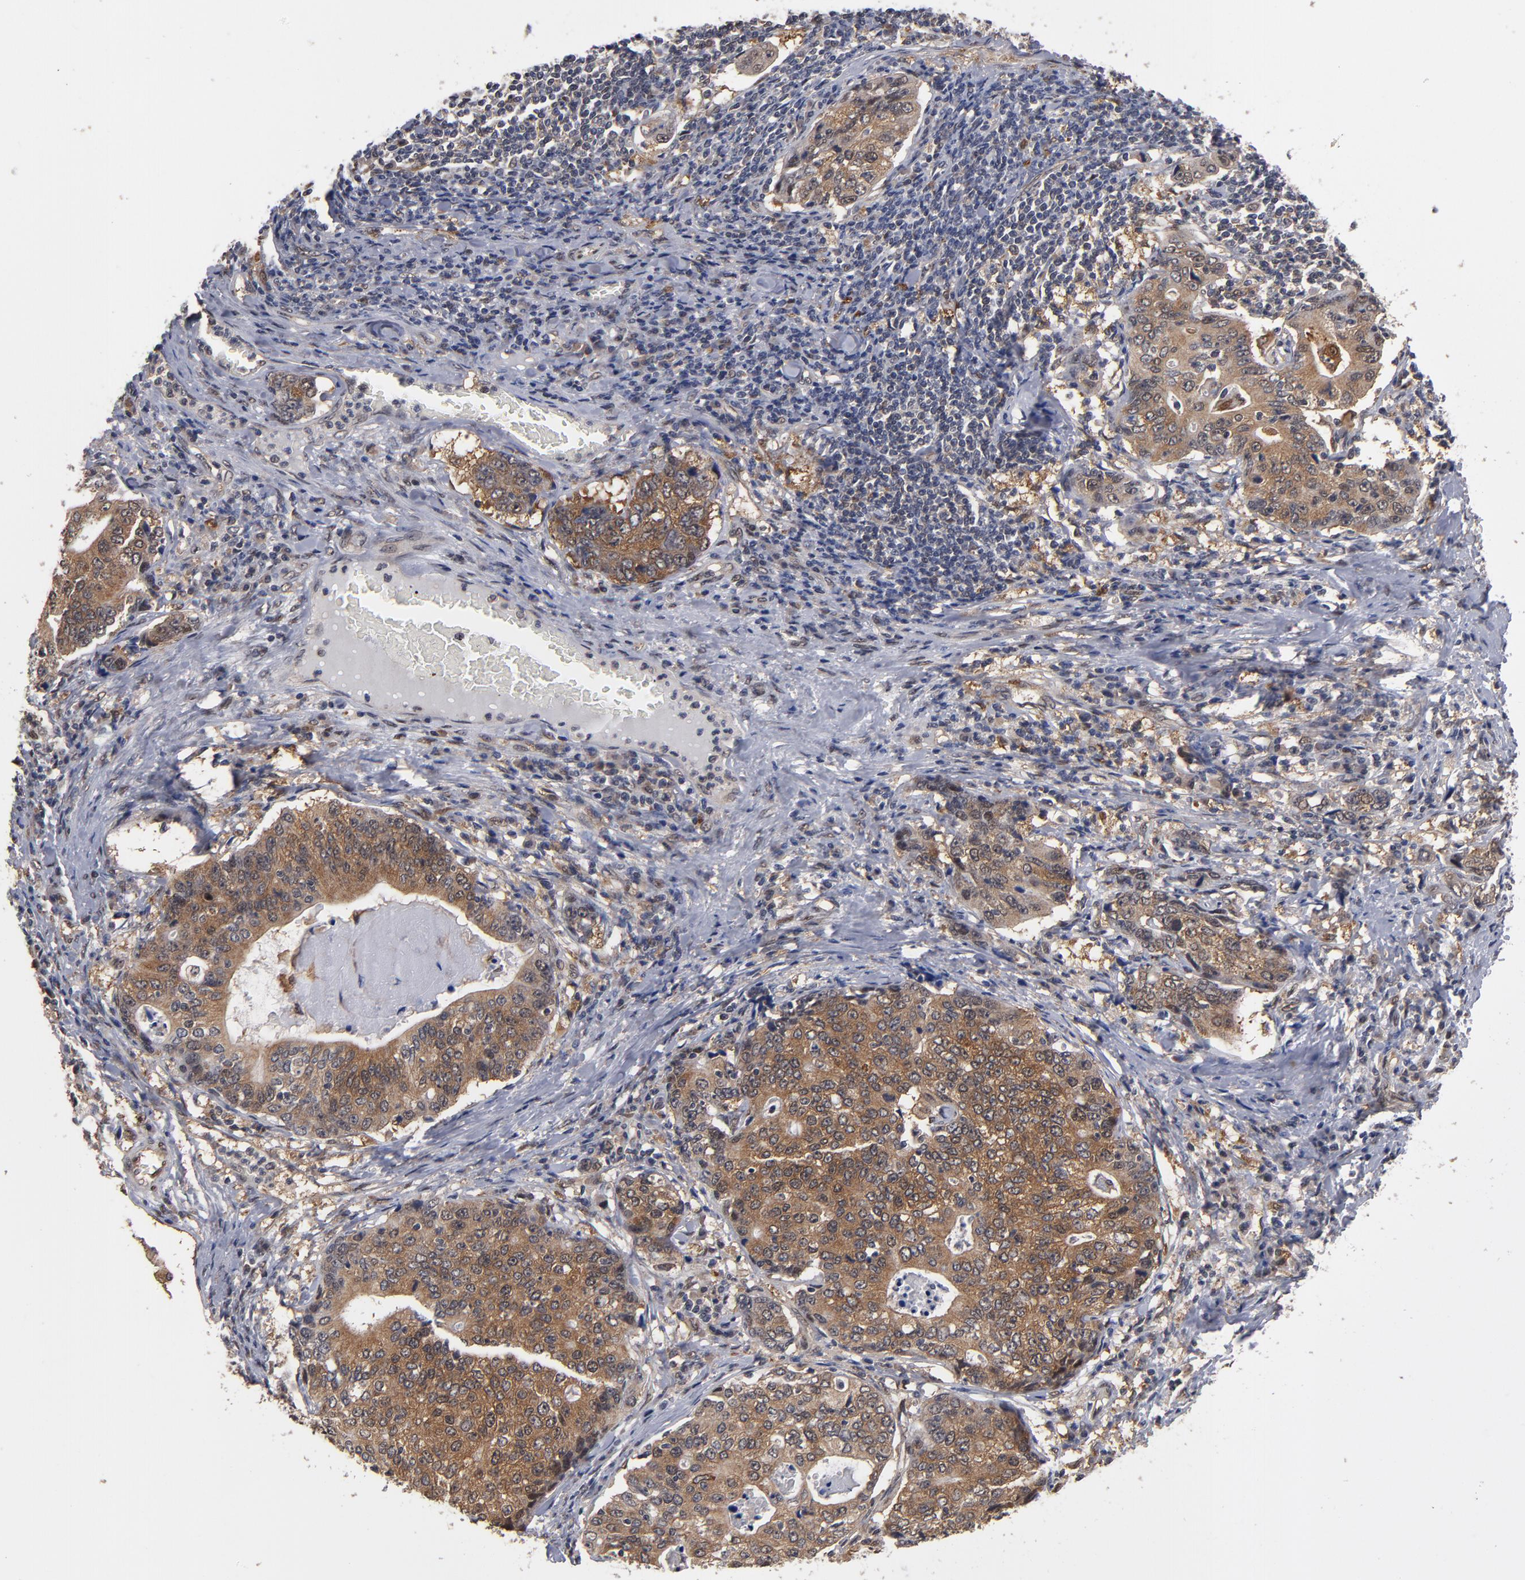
{"staining": {"intensity": "moderate", "quantity": ">75%", "location": "cytoplasmic/membranous,nuclear"}, "tissue": "stomach cancer", "cell_type": "Tumor cells", "image_type": "cancer", "snomed": [{"axis": "morphology", "description": "Adenocarcinoma, NOS"}, {"axis": "topography", "description": "Esophagus"}, {"axis": "topography", "description": "Stomach"}], "caption": "This histopathology image demonstrates stomach cancer stained with immunohistochemistry (IHC) to label a protein in brown. The cytoplasmic/membranous and nuclear of tumor cells show moderate positivity for the protein. Nuclei are counter-stained blue.", "gene": "HUWE1", "patient": {"sex": "male", "age": 74}}